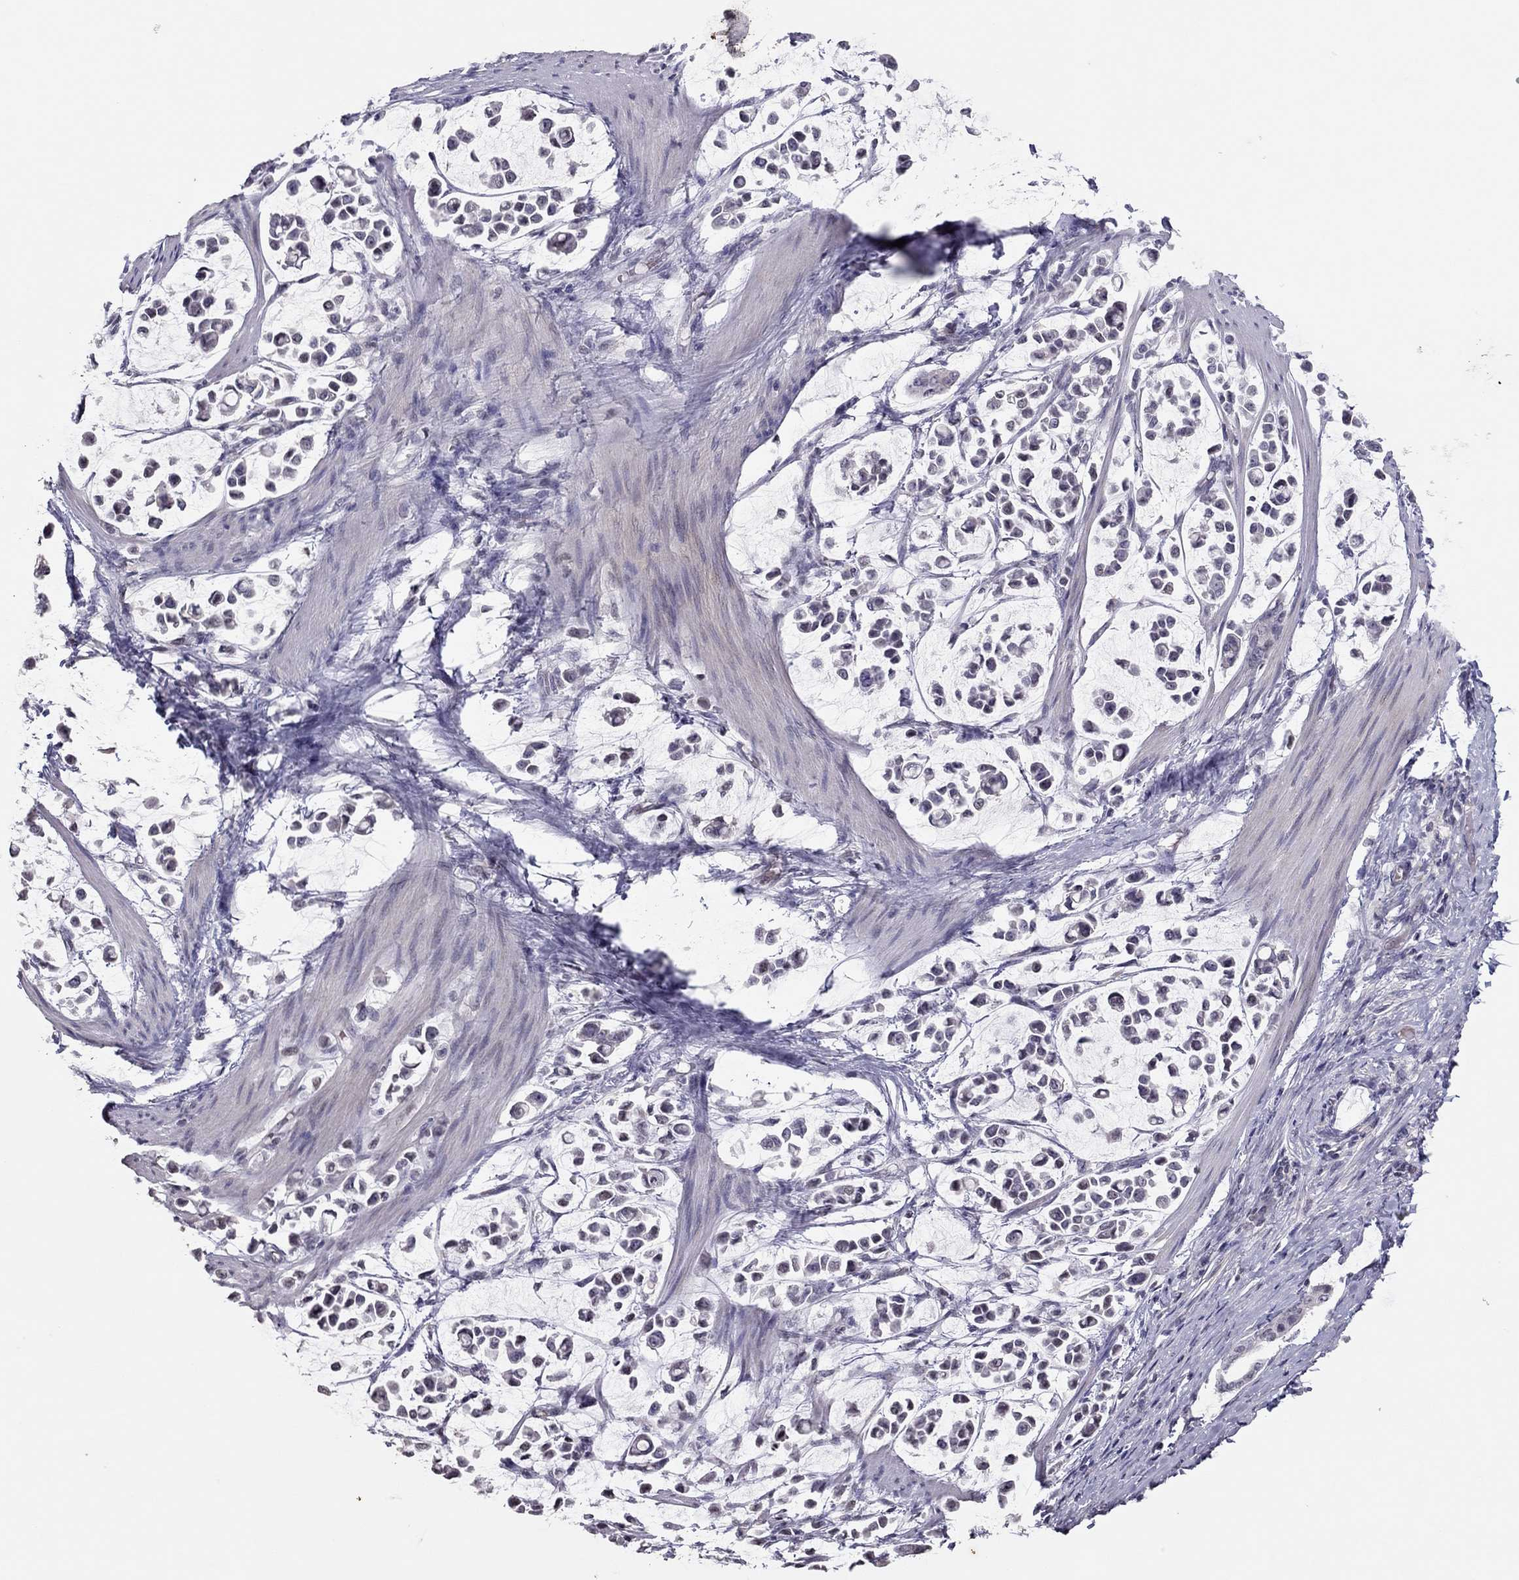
{"staining": {"intensity": "negative", "quantity": "none", "location": "none"}, "tissue": "stomach cancer", "cell_type": "Tumor cells", "image_type": "cancer", "snomed": [{"axis": "morphology", "description": "Adenocarcinoma, NOS"}, {"axis": "topography", "description": "Stomach"}], "caption": "Stomach cancer was stained to show a protein in brown. There is no significant staining in tumor cells.", "gene": "TSHB", "patient": {"sex": "male", "age": 82}}